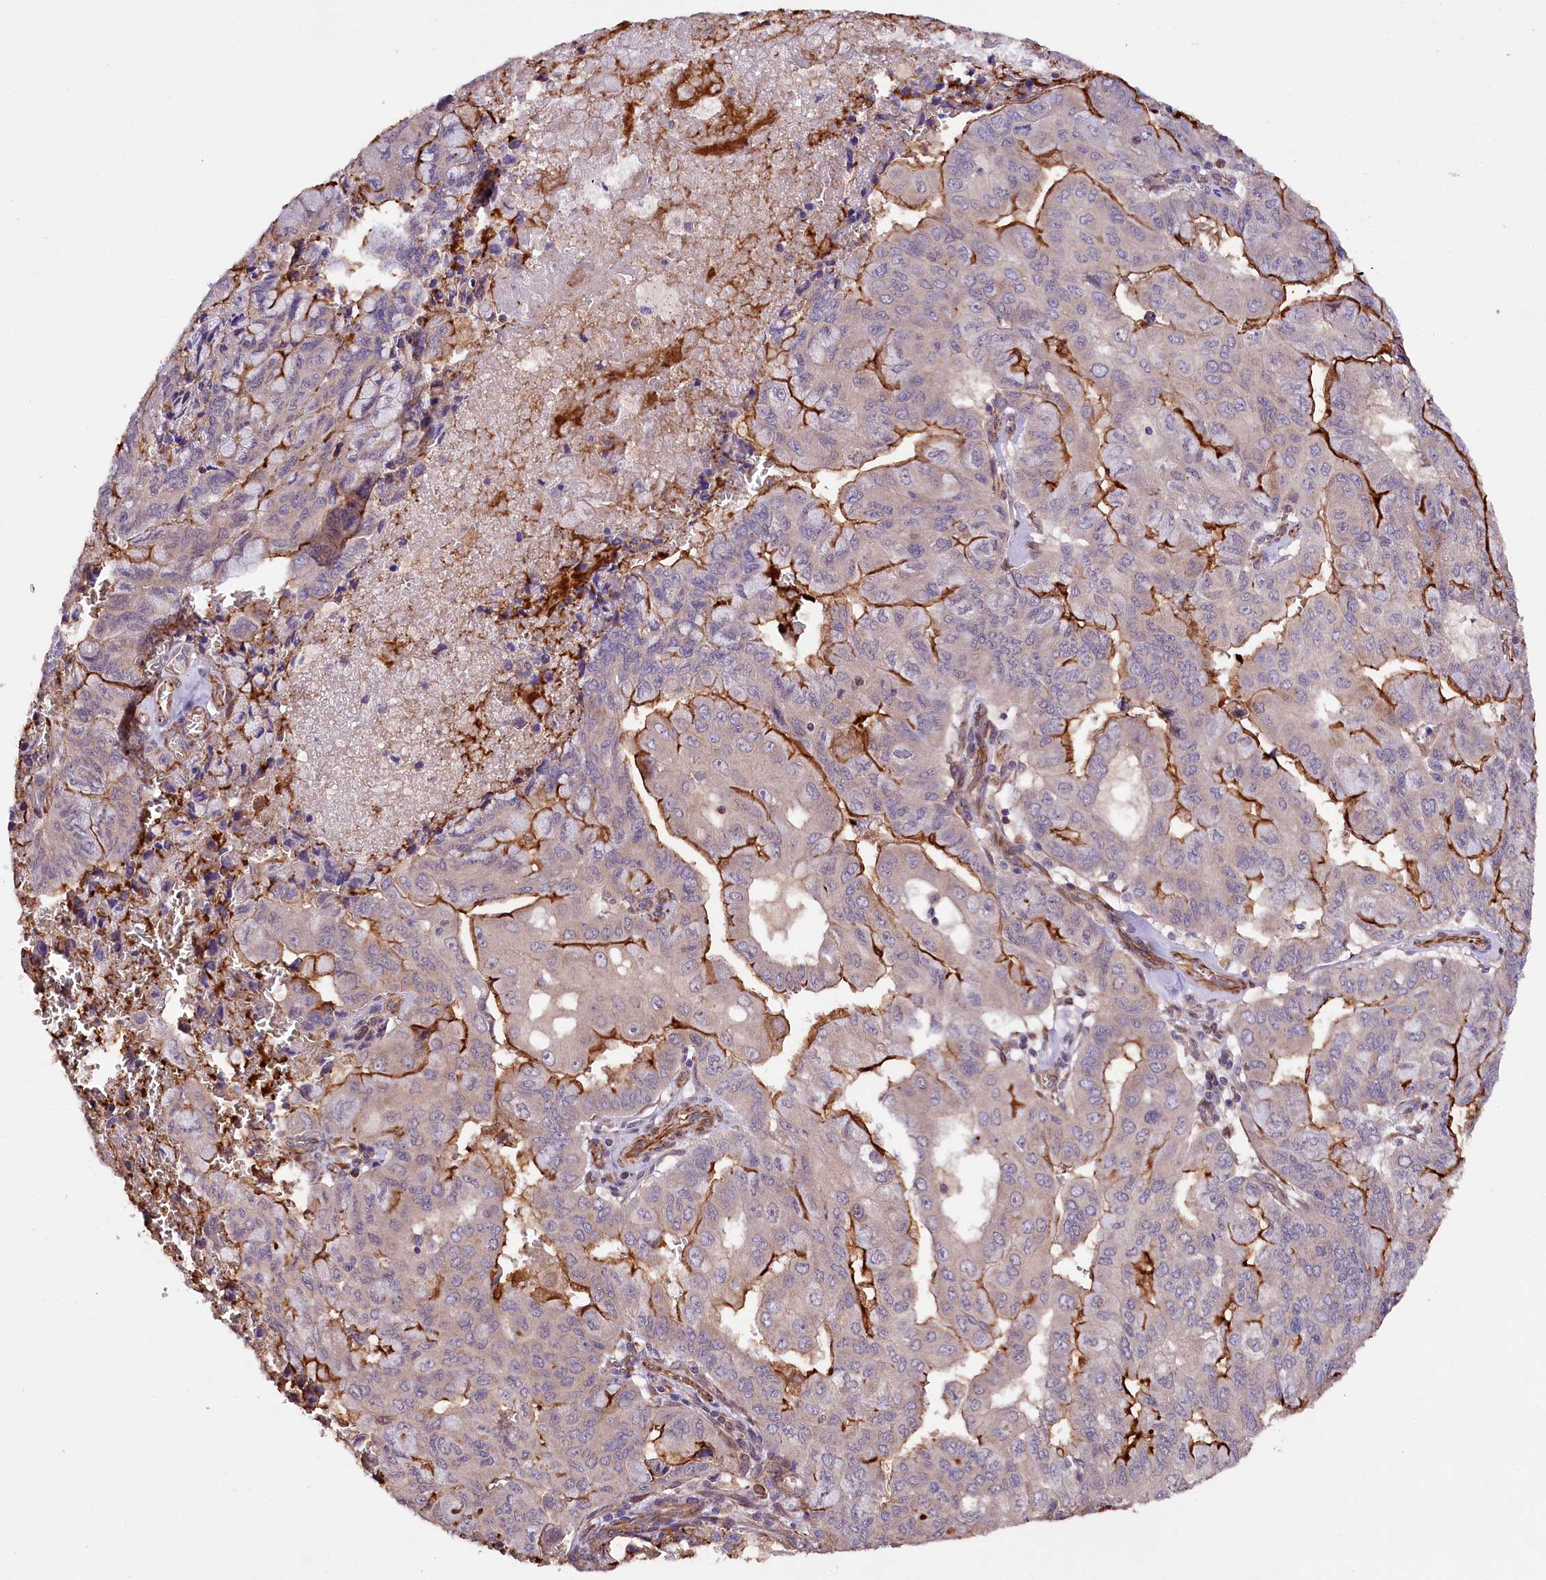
{"staining": {"intensity": "strong", "quantity": "<25%", "location": "cytoplasmic/membranous"}, "tissue": "pancreatic cancer", "cell_type": "Tumor cells", "image_type": "cancer", "snomed": [{"axis": "morphology", "description": "Adenocarcinoma, NOS"}, {"axis": "topography", "description": "Pancreas"}], "caption": "Protein expression analysis of adenocarcinoma (pancreatic) reveals strong cytoplasmic/membranous expression in about <25% of tumor cells.", "gene": "TTC12", "patient": {"sex": "male", "age": 51}}